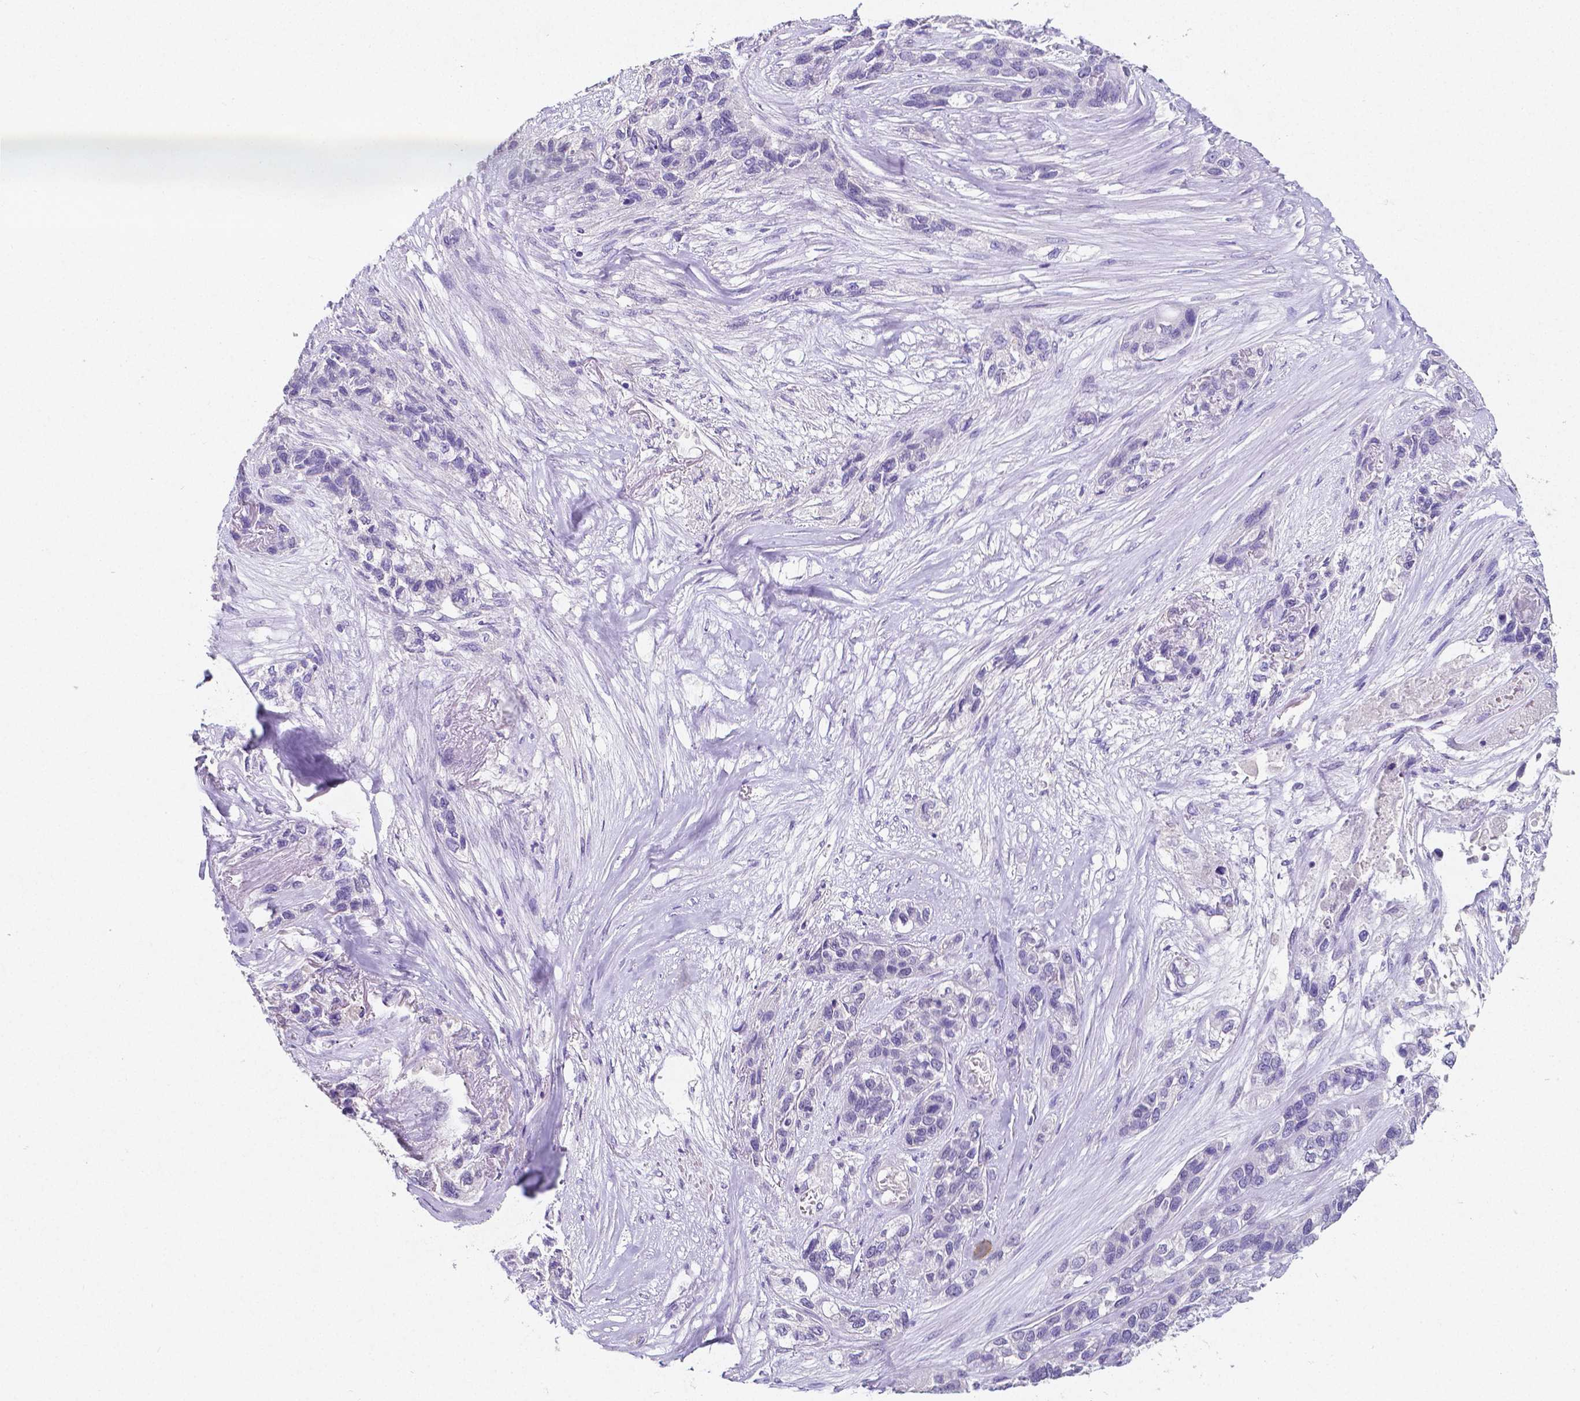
{"staining": {"intensity": "negative", "quantity": "none", "location": "none"}, "tissue": "lung cancer", "cell_type": "Tumor cells", "image_type": "cancer", "snomed": [{"axis": "morphology", "description": "Squamous cell carcinoma, NOS"}, {"axis": "topography", "description": "Lung"}], "caption": "High magnification brightfield microscopy of squamous cell carcinoma (lung) stained with DAB (3,3'-diaminobenzidine) (brown) and counterstained with hematoxylin (blue): tumor cells show no significant expression.", "gene": "SATB2", "patient": {"sex": "female", "age": 70}}